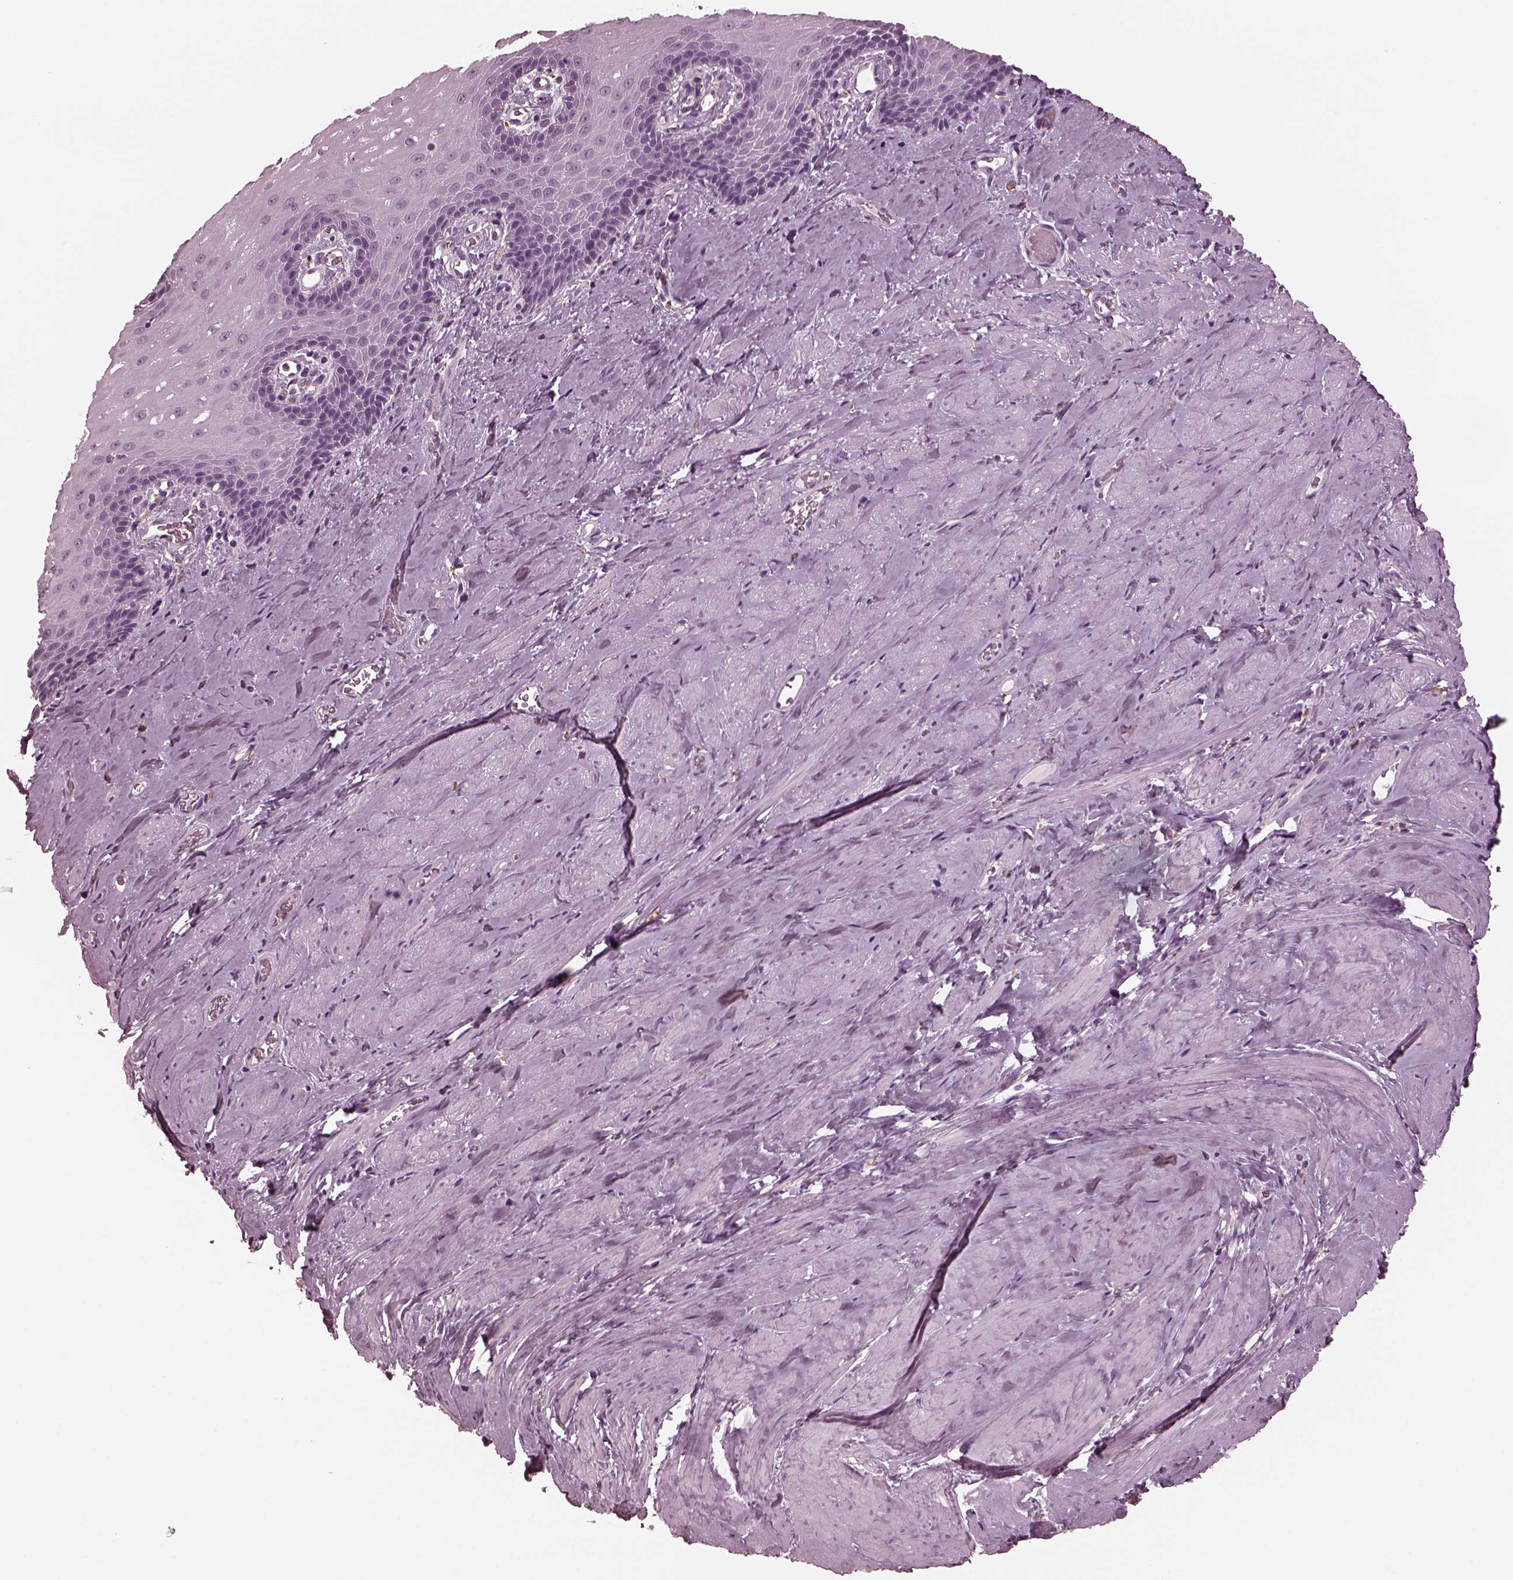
{"staining": {"intensity": "negative", "quantity": "none", "location": "none"}, "tissue": "esophagus", "cell_type": "Squamous epithelial cells", "image_type": "normal", "snomed": [{"axis": "morphology", "description": "Normal tissue, NOS"}, {"axis": "topography", "description": "Esophagus"}], "caption": "A histopathology image of human esophagus is negative for staining in squamous epithelial cells. (DAB immunohistochemistry (IHC), high magnification).", "gene": "CGA", "patient": {"sex": "male", "age": 64}}